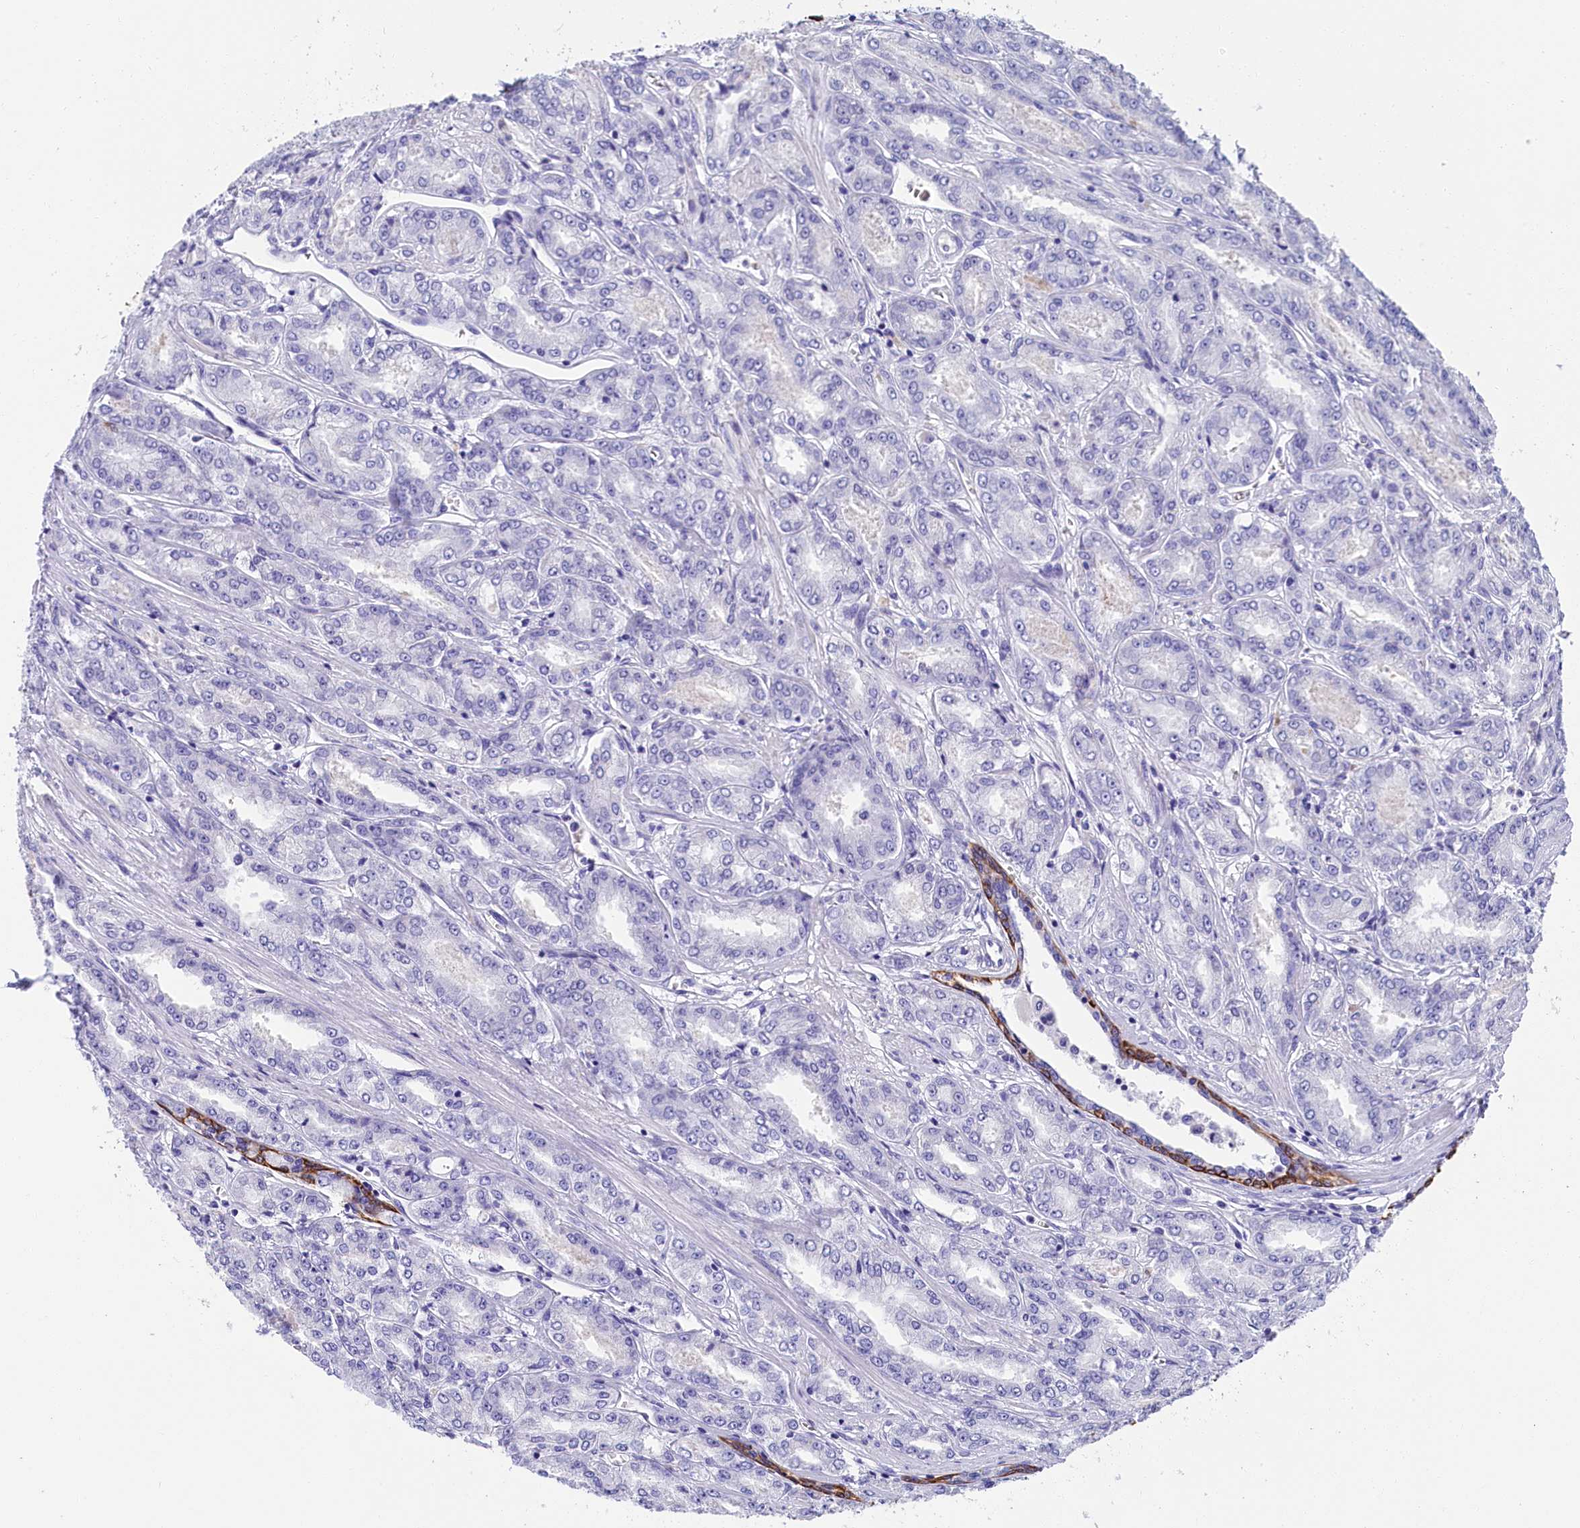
{"staining": {"intensity": "negative", "quantity": "none", "location": "none"}, "tissue": "prostate cancer", "cell_type": "Tumor cells", "image_type": "cancer", "snomed": [{"axis": "morphology", "description": "Adenocarcinoma, High grade"}, {"axis": "topography", "description": "Prostate"}], "caption": "Immunohistochemical staining of human high-grade adenocarcinoma (prostate) displays no significant expression in tumor cells.", "gene": "SULT2A1", "patient": {"sex": "male", "age": 74}}